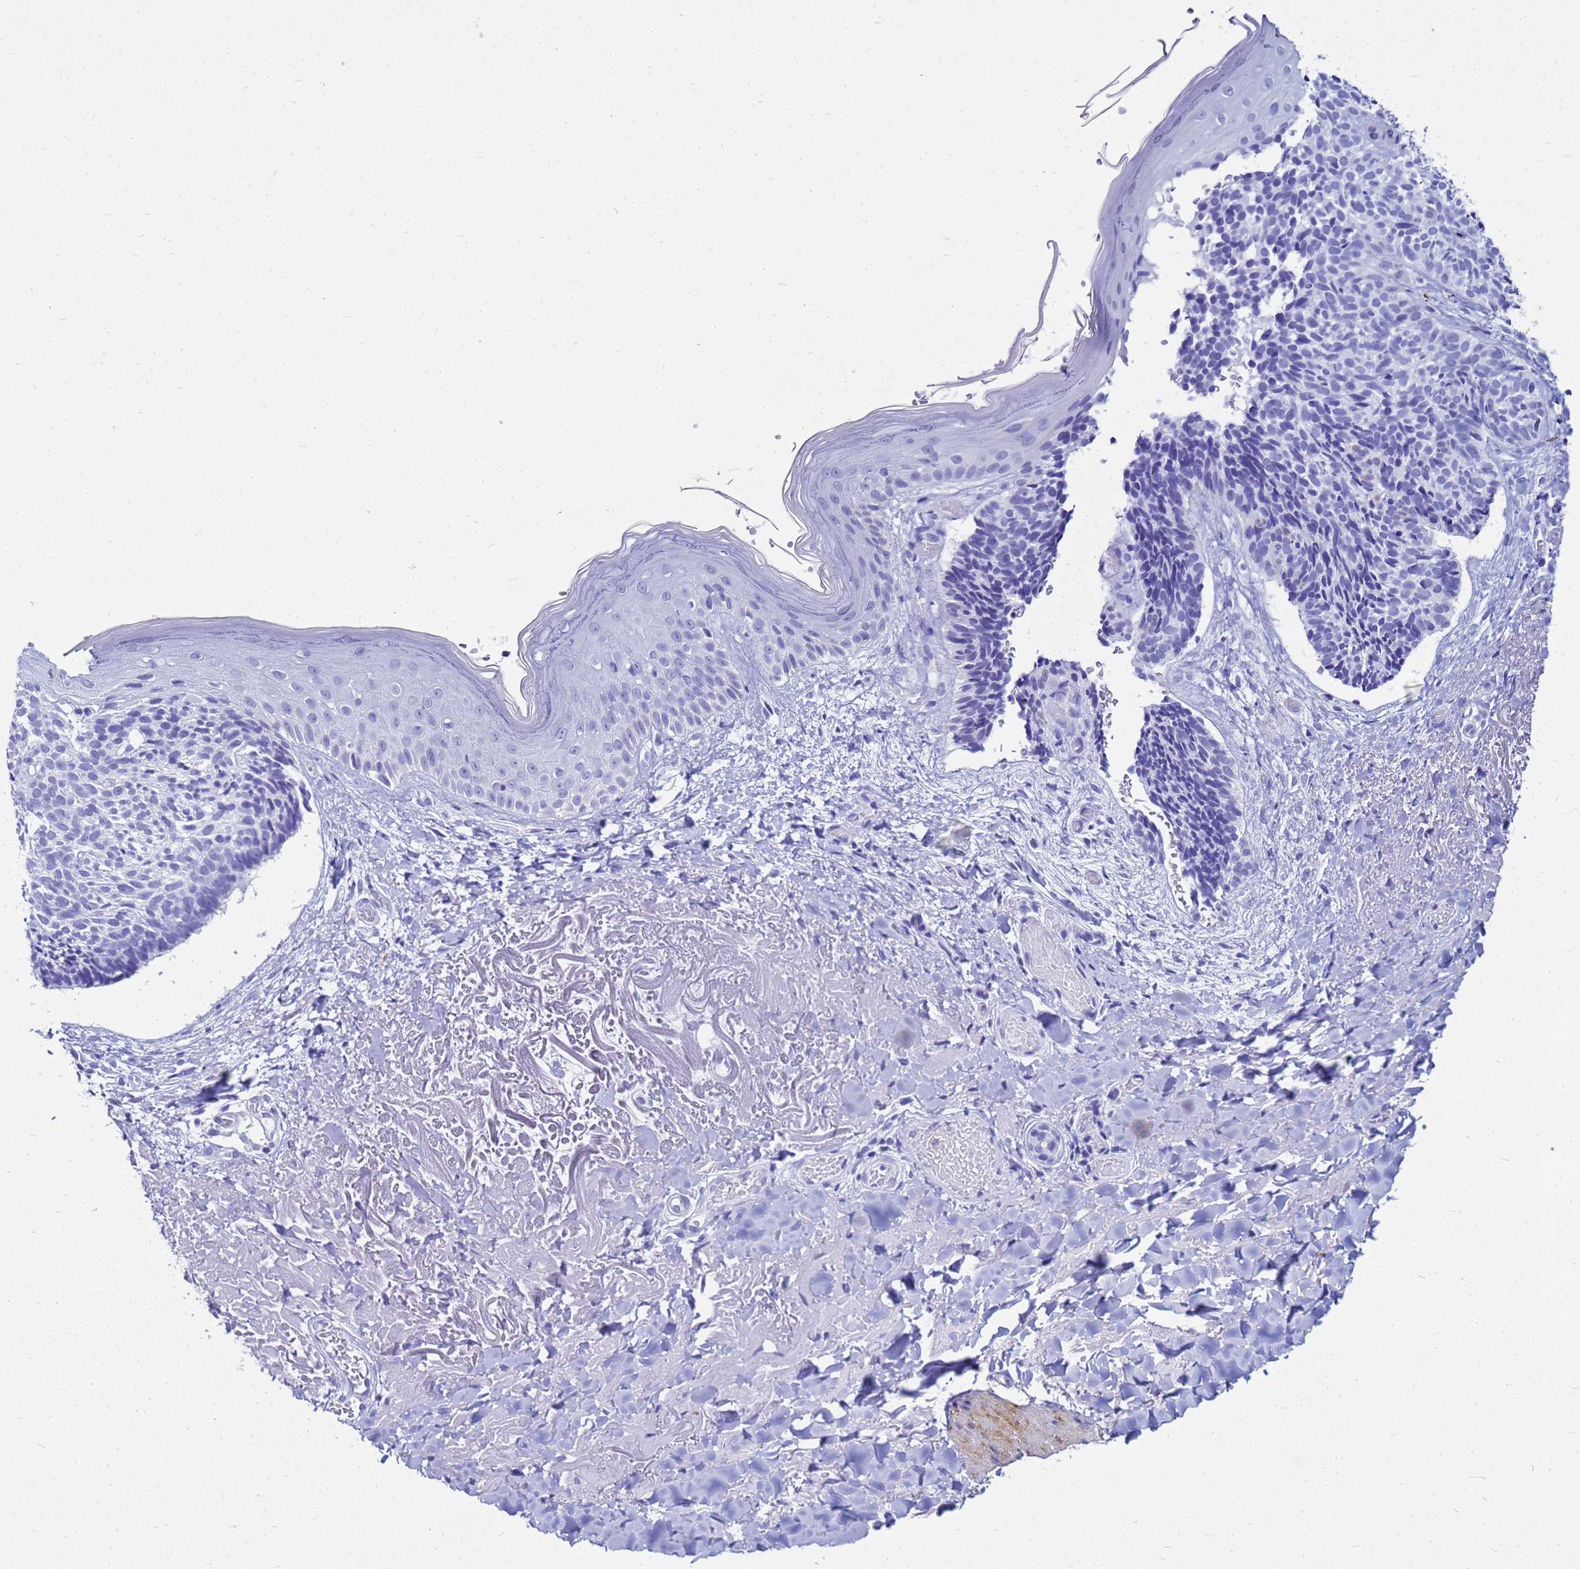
{"staining": {"intensity": "negative", "quantity": "none", "location": "none"}, "tissue": "skin cancer", "cell_type": "Tumor cells", "image_type": "cancer", "snomed": [{"axis": "morphology", "description": "Basal cell carcinoma"}, {"axis": "topography", "description": "Skin"}], "caption": "Immunohistochemistry photomicrograph of neoplastic tissue: basal cell carcinoma (skin) stained with DAB (3,3'-diaminobenzidine) exhibits no significant protein expression in tumor cells.", "gene": "CKB", "patient": {"sex": "male", "age": 84}}